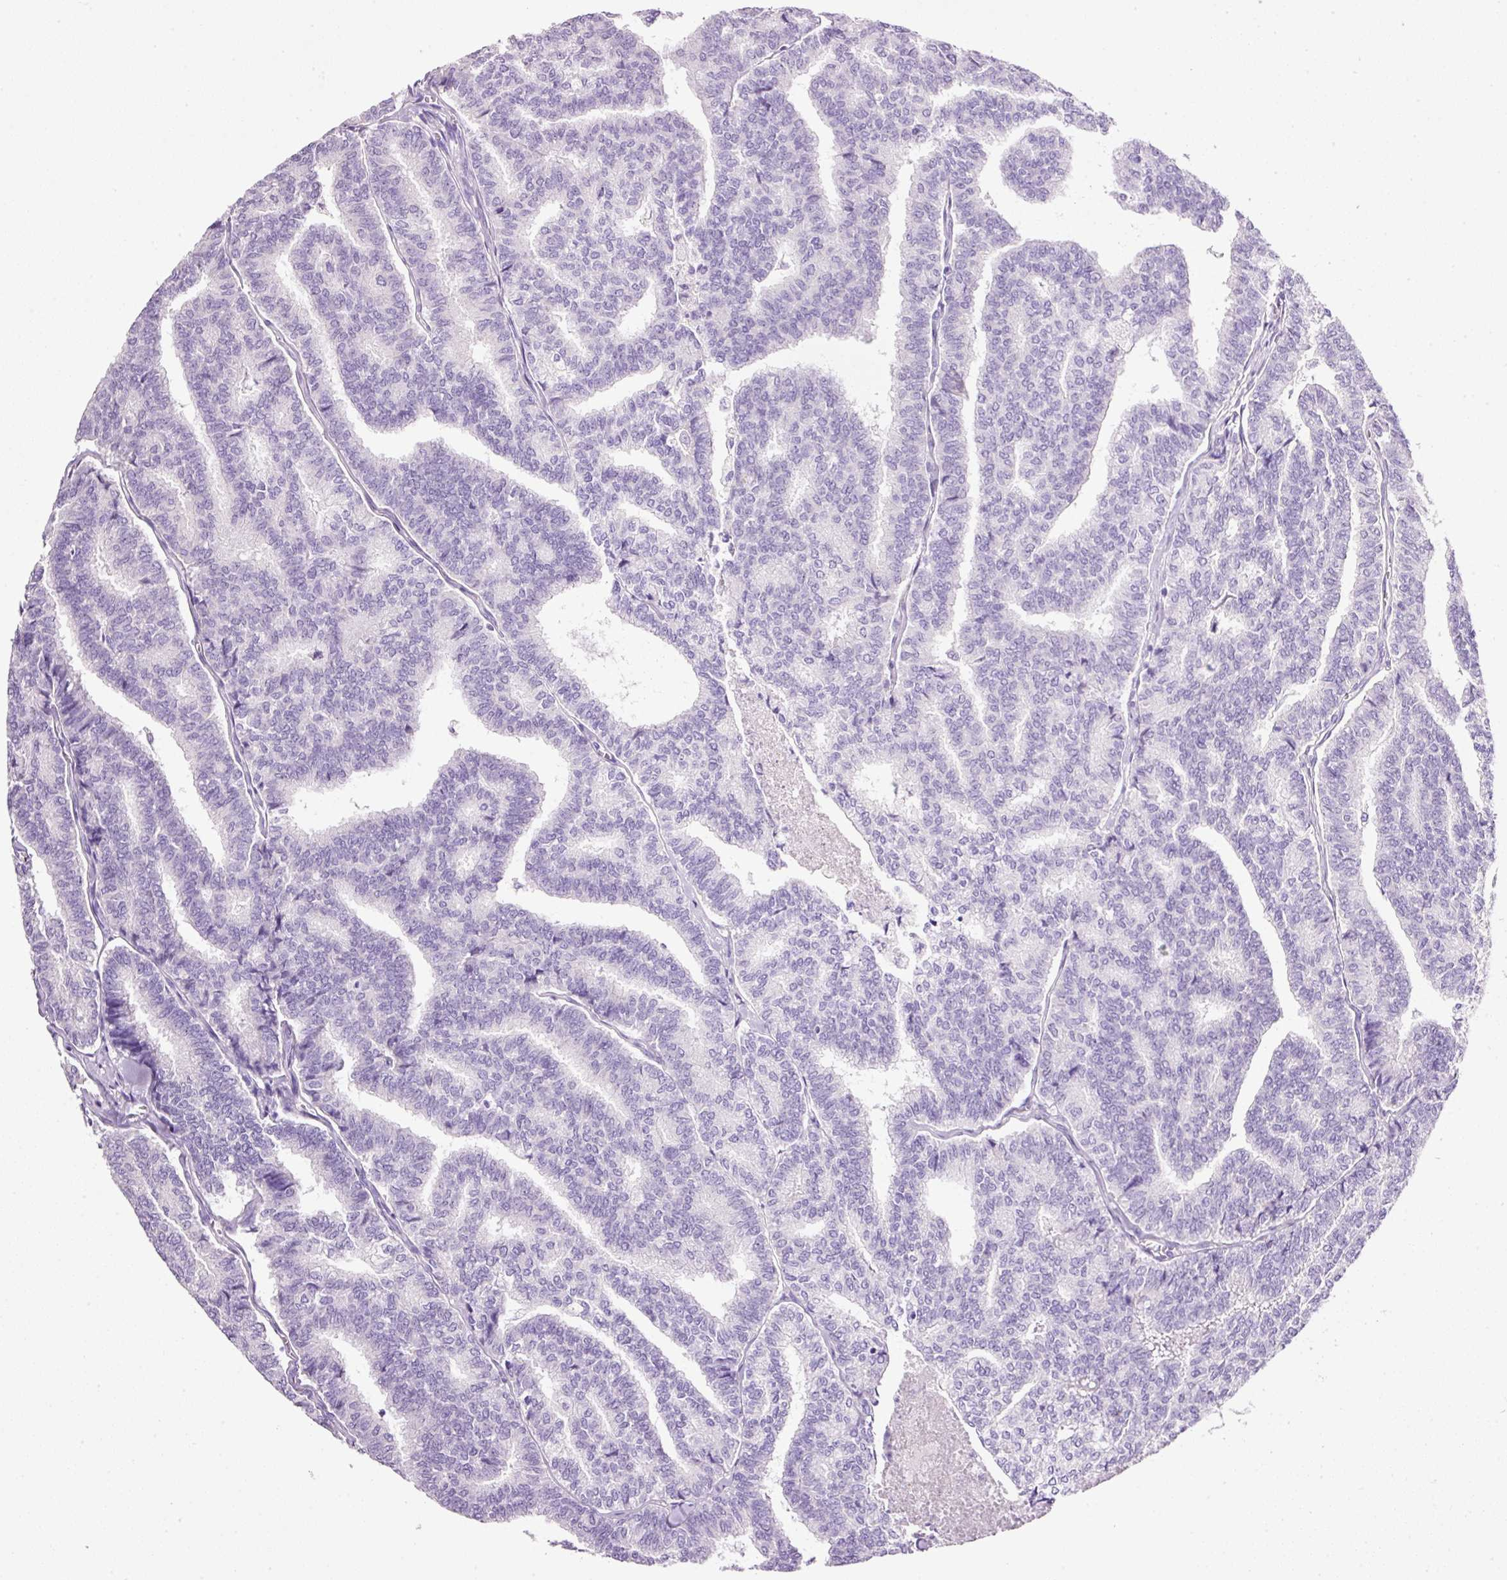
{"staining": {"intensity": "negative", "quantity": "none", "location": "none"}, "tissue": "thyroid cancer", "cell_type": "Tumor cells", "image_type": "cancer", "snomed": [{"axis": "morphology", "description": "Papillary adenocarcinoma, NOS"}, {"axis": "topography", "description": "Thyroid gland"}], "caption": "Micrograph shows no significant protein staining in tumor cells of thyroid papillary adenocarcinoma.", "gene": "BSND", "patient": {"sex": "female", "age": 35}}